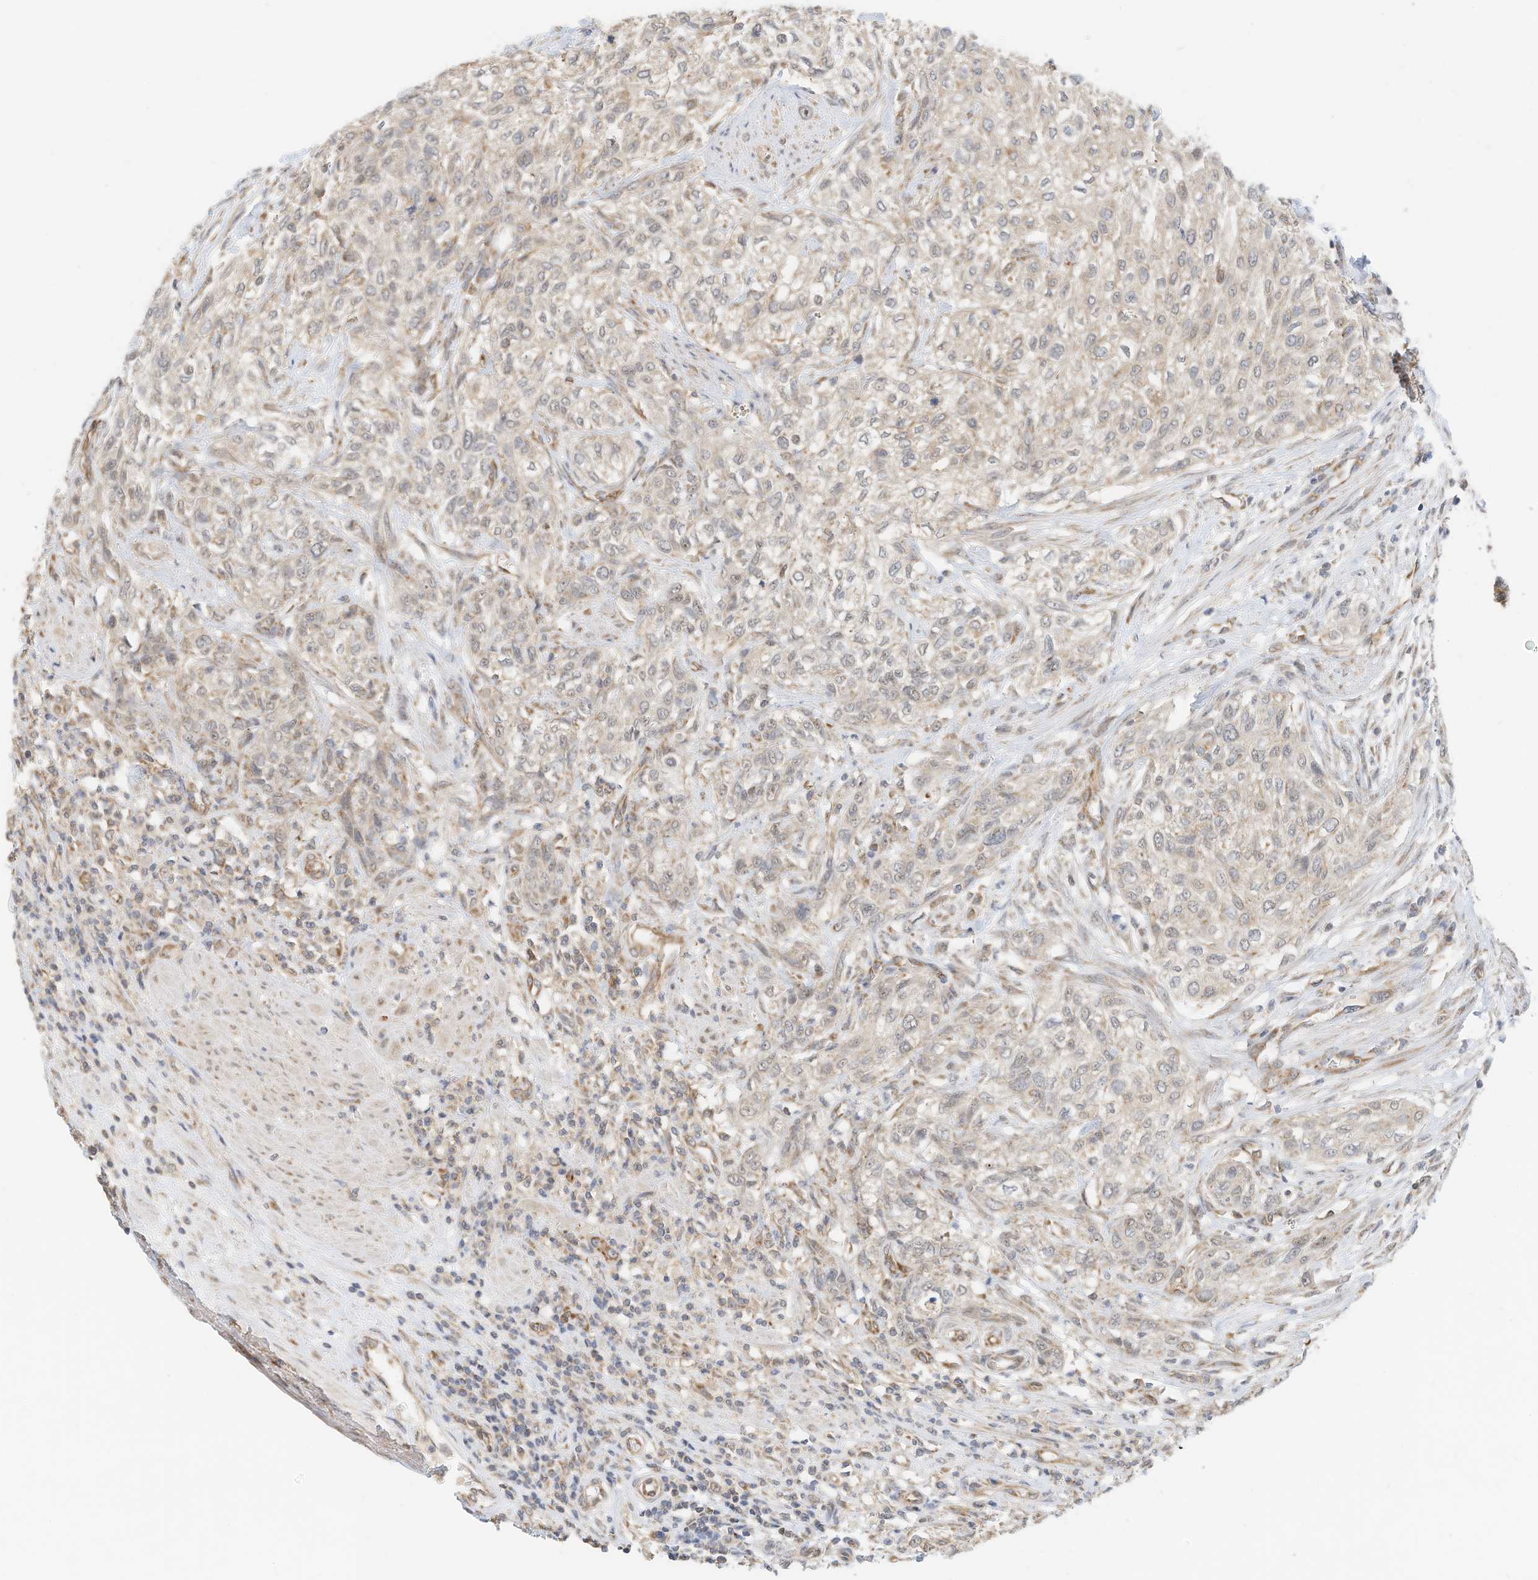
{"staining": {"intensity": "negative", "quantity": "none", "location": "none"}, "tissue": "urothelial cancer", "cell_type": "Tumor cells", "image_type": "cancer", "snomed": [{"axis": "morphology", "description": "Urothelial carcinoma, High grade"}, {"axis": "topography", "description": "Urinary bladder"}], "caption": "Tumor cells are negative for protein expression in human urothelial cancer.", "gene": "METTL6", "patient": {"sex": "male", "age": 35}}